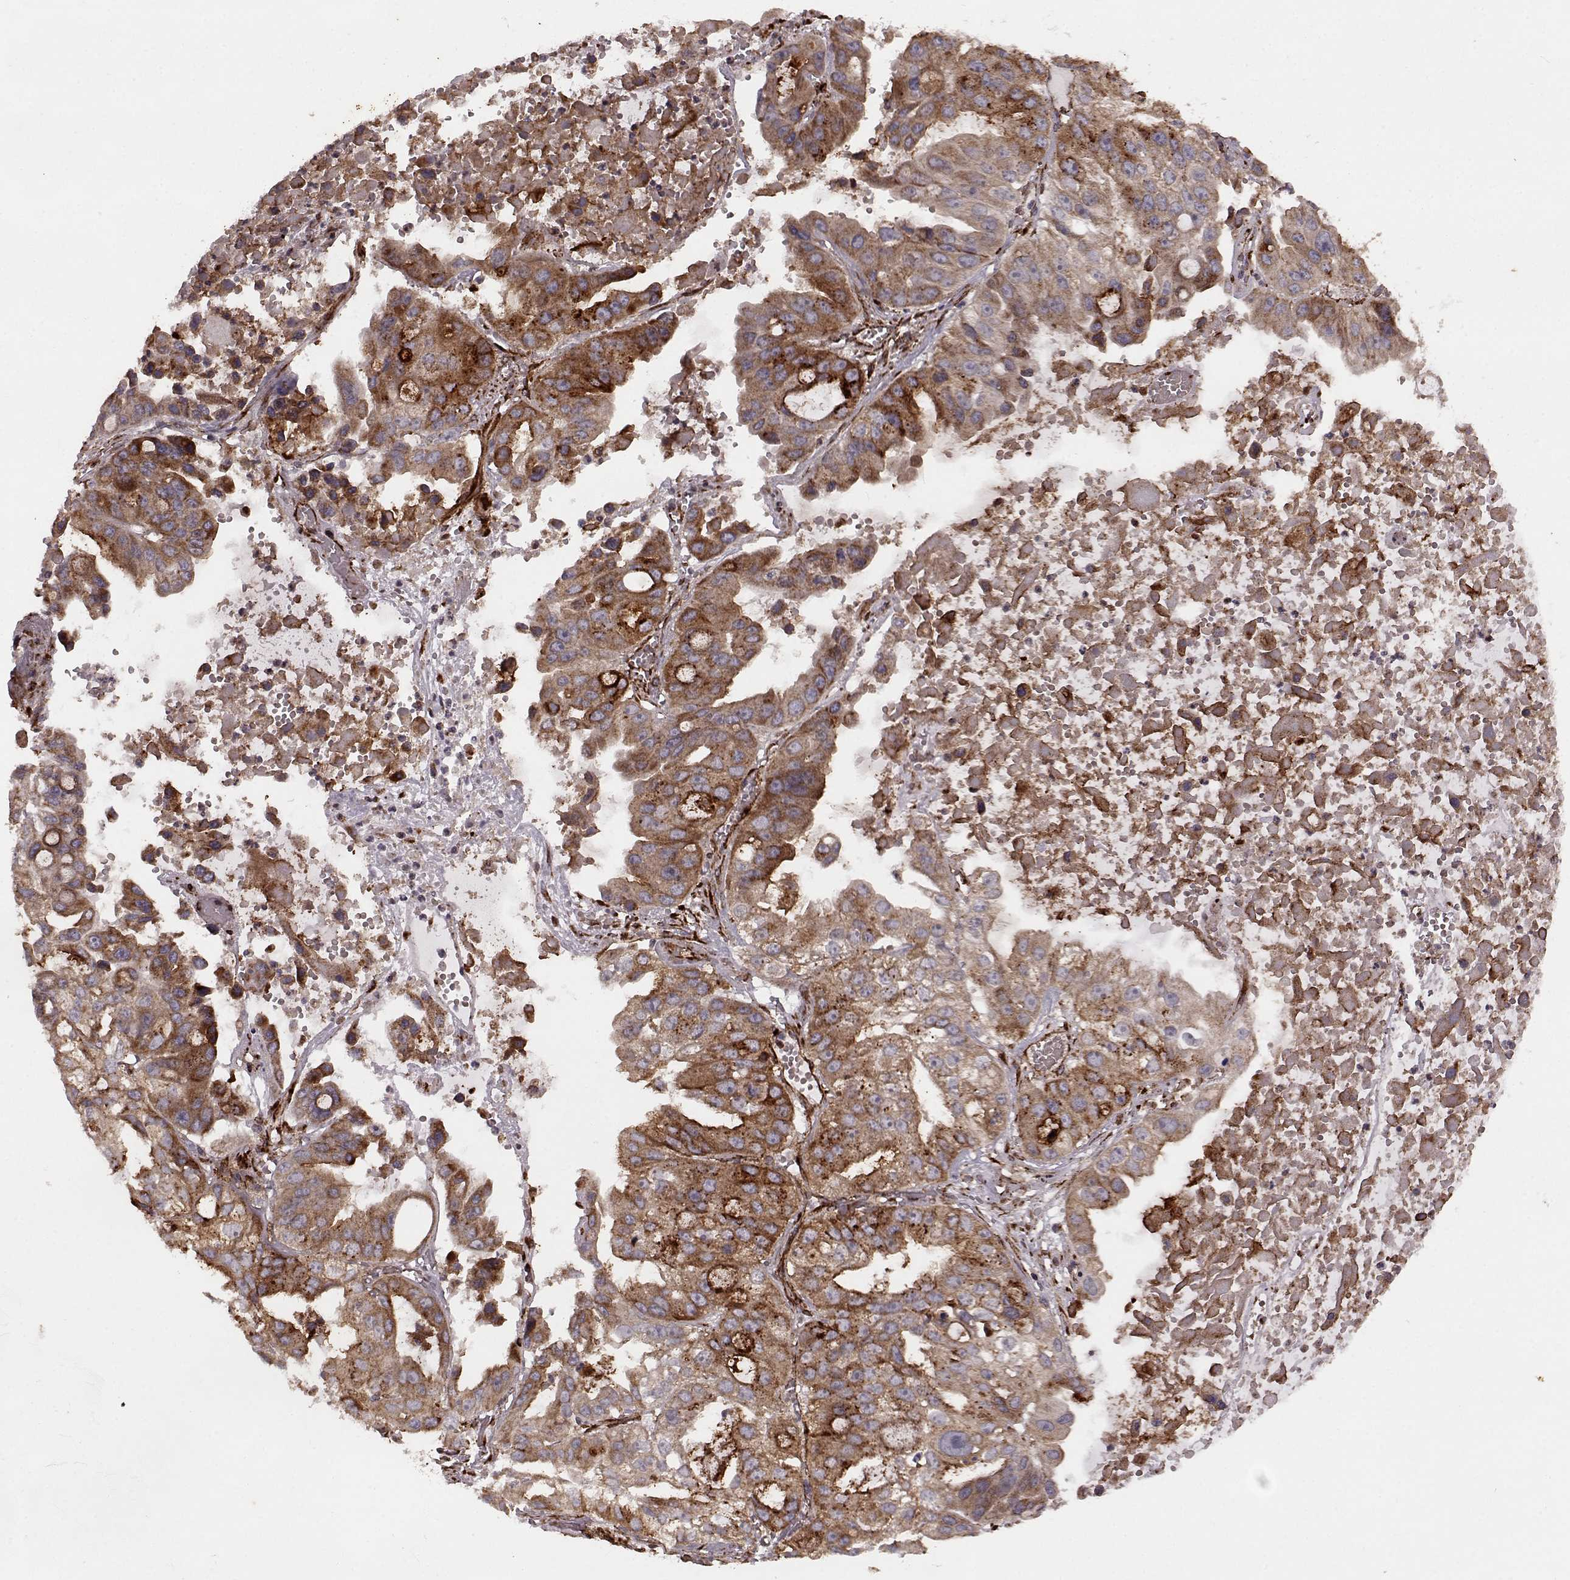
{"staining": {"intensity": "moderate", "quantity": "25%-75%", "location": "cytoplasmic/membranous"}, "tissue": "ovarian cancer", "cell_type": "Tumor cells", "image_type": "cancer", "snomed": [{"axis": "morphology", "description": "Cystadenocarcinoma, serous, NOS"}, {"axis": "topography", "description": "Ovary"}], "caption": "Approximately 25%-75% of tumor cells in ovarian cancer display moderate cytoplasmic/membranous protein expression as visualized by brown immunohistochemical staining.", "gene": "FXN", "patient": {"sex": "female", "age": 56}}